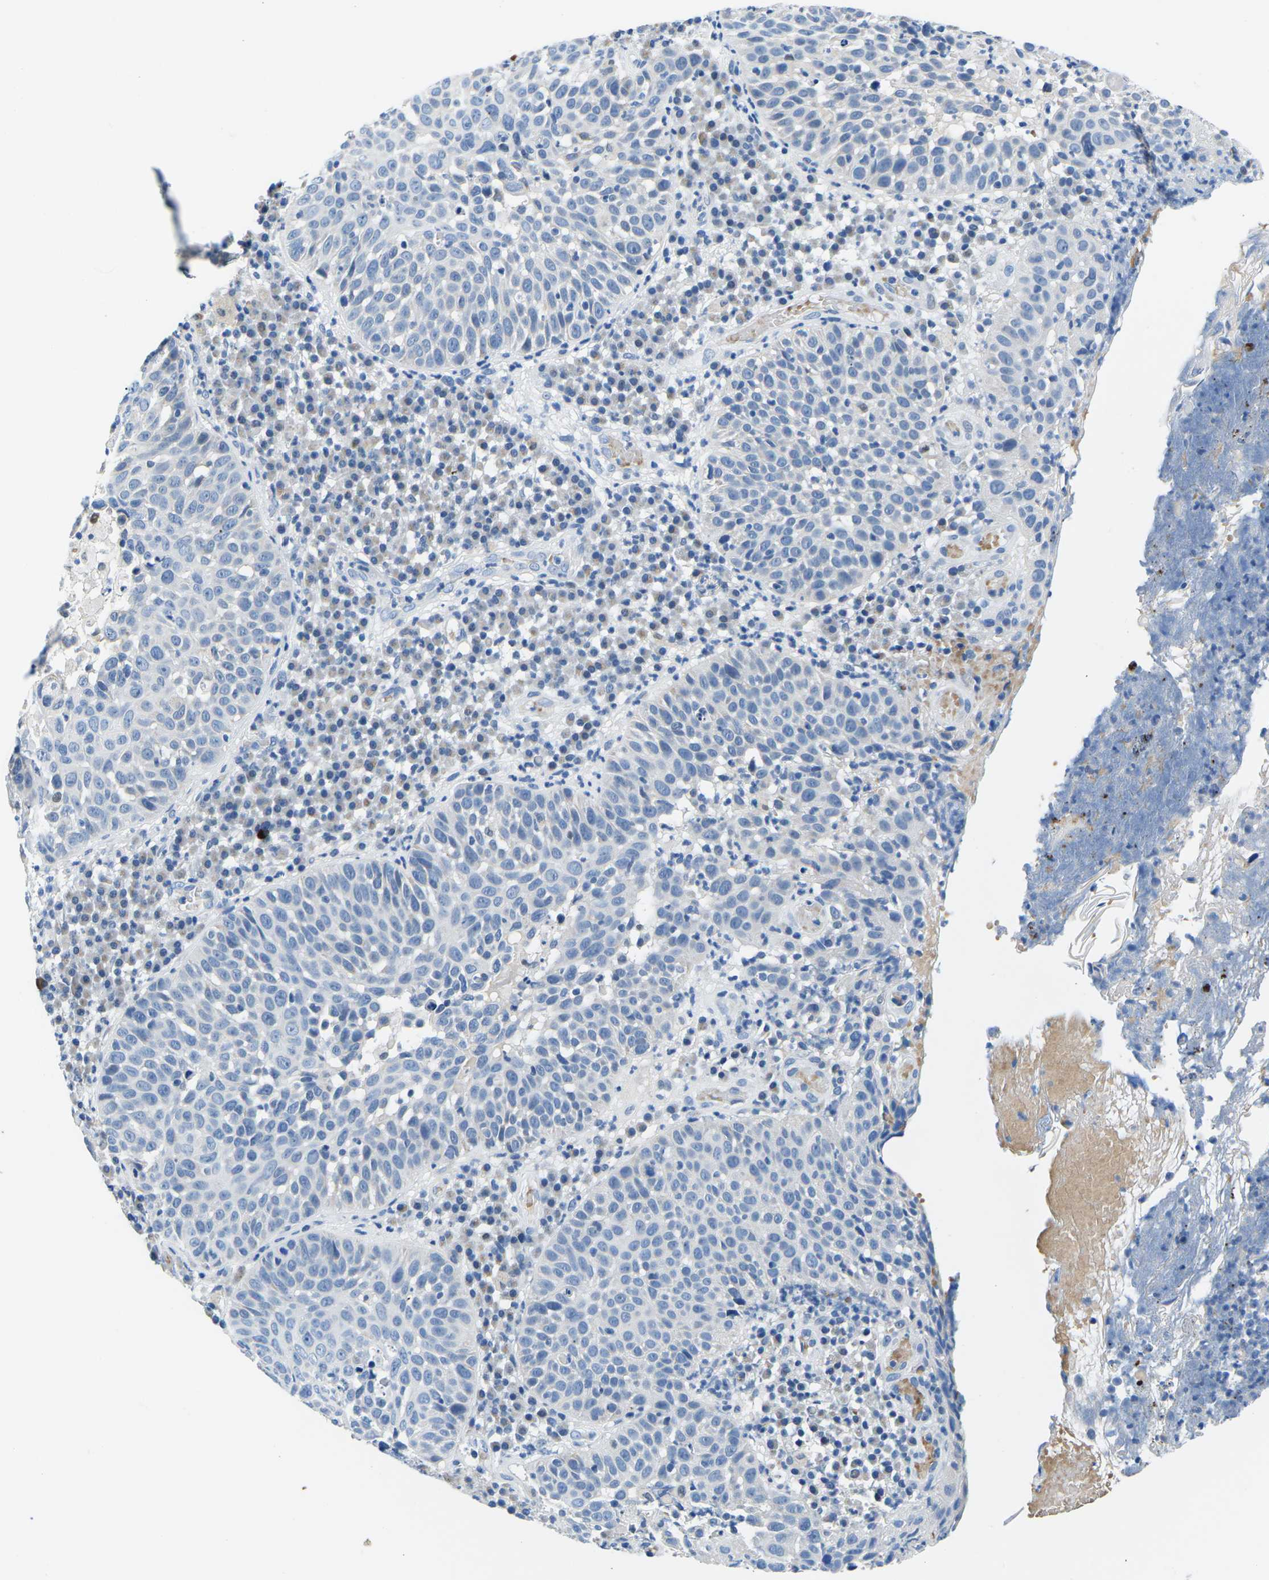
{"staining": {"intensity": "negative", "quantity": "none", "location": "none"}, "tissue": "skin cancer", "cell_type": "Tumor cells", "image_type": "cancer", "snomed": [{"axis": "morphology", "description": "Squamous cell carcinoma in situ, NOS"}, {"axis": "morphology", "description": "Squamous cell carcinoma, NOS"}, {"axis": "topography", "description": "Skin"}], "caption": "A high-resolution image shows immunohistochemistry staining of skin squamous cell carcinoma, which demonstrates no significant positivity in tumor cells. (DAB (3,3'-diaminobenzidine) immunohistochemistry (IHC), high magnification).", "gene": "TM6SF1", "patient": {"sex": "male", "age": 93}}